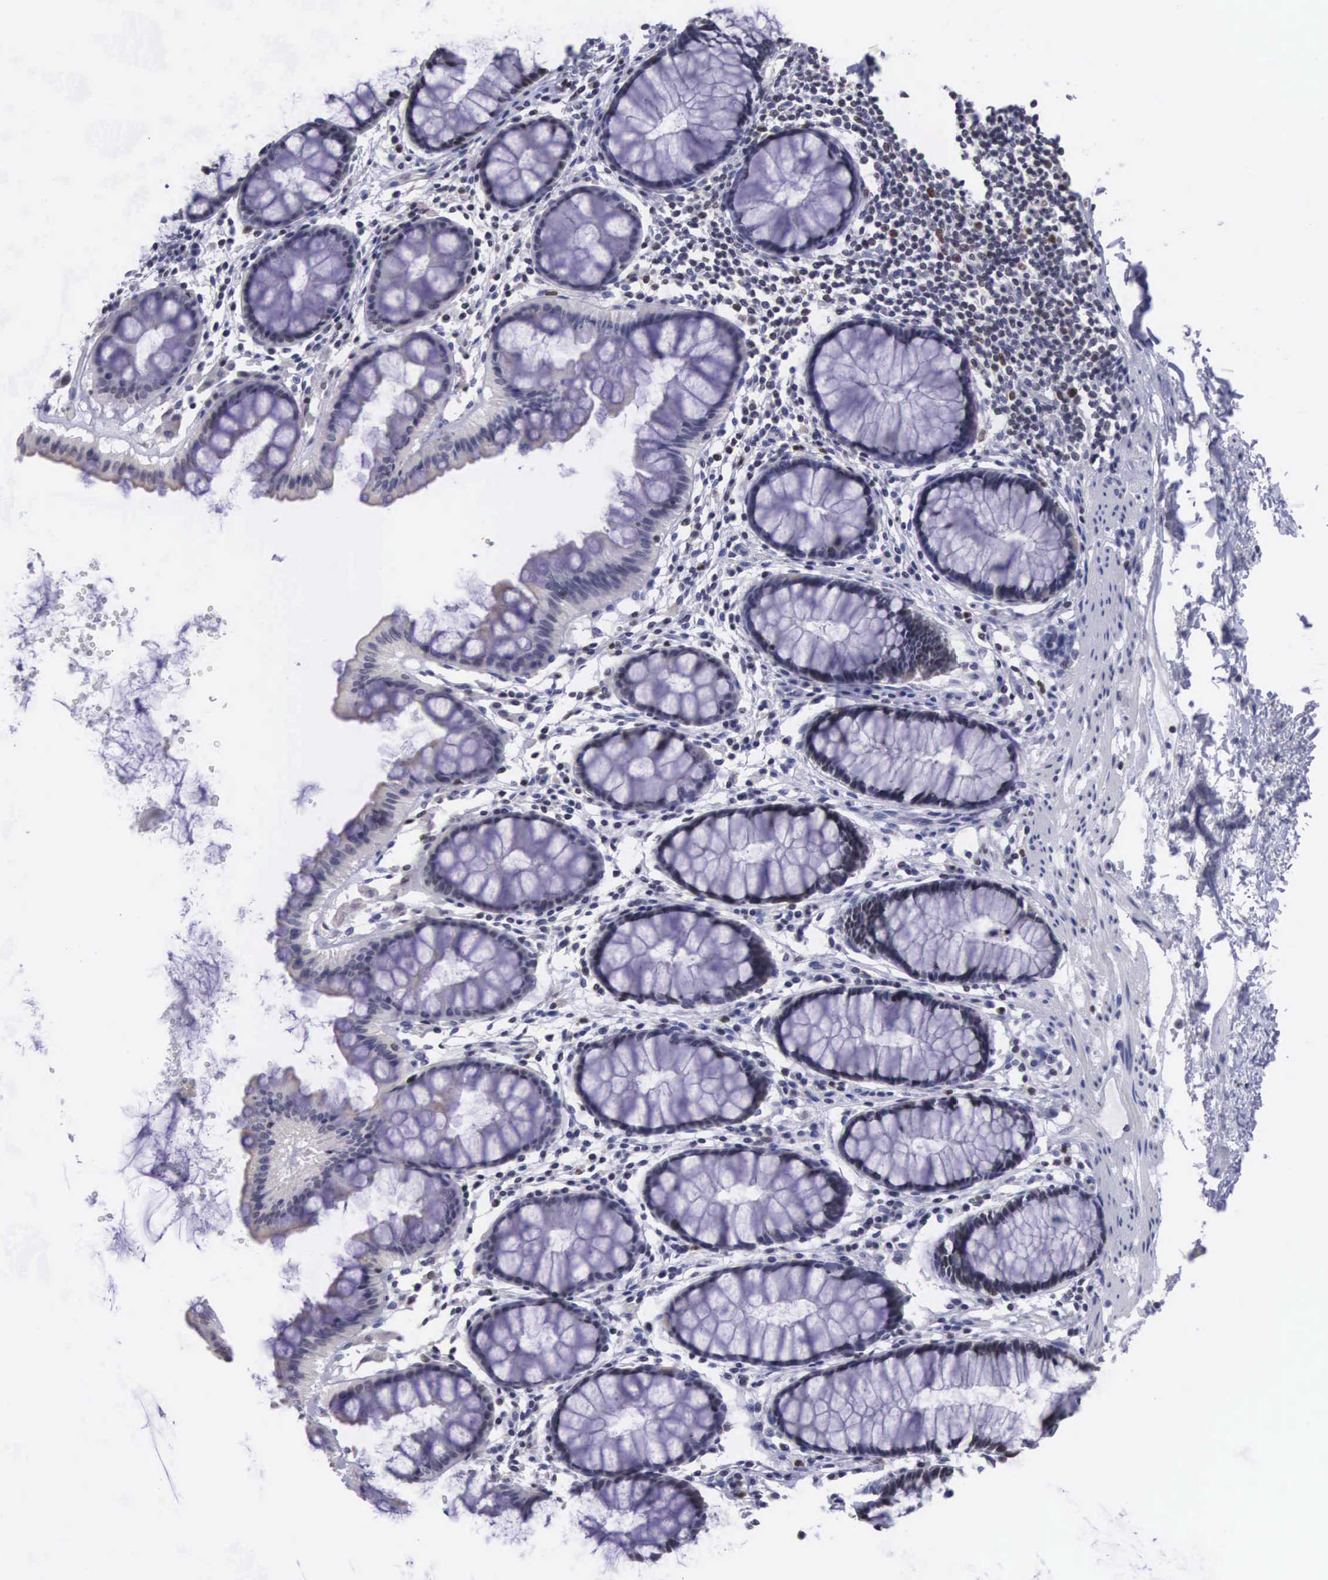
{"staining": {"intensity": "weak", "quantity": "<25%", "location": "nuclear"}, "tissue": "rectum", "cell_type": "Glandular cells", "image_type": "normal", "snomed": [{"axis": "morphology", "description": "Normal tissue, NOS"}, {"axis": "topography", "description": "Rectum"}], "caption": "A high-resolution micrograph shows immunohistochemistry (IHC) staining of normal rectum, which displays no significant positivity in glandular cells.", "gene": "VRK1", "patient": {"sex": "male", "age": 77}}